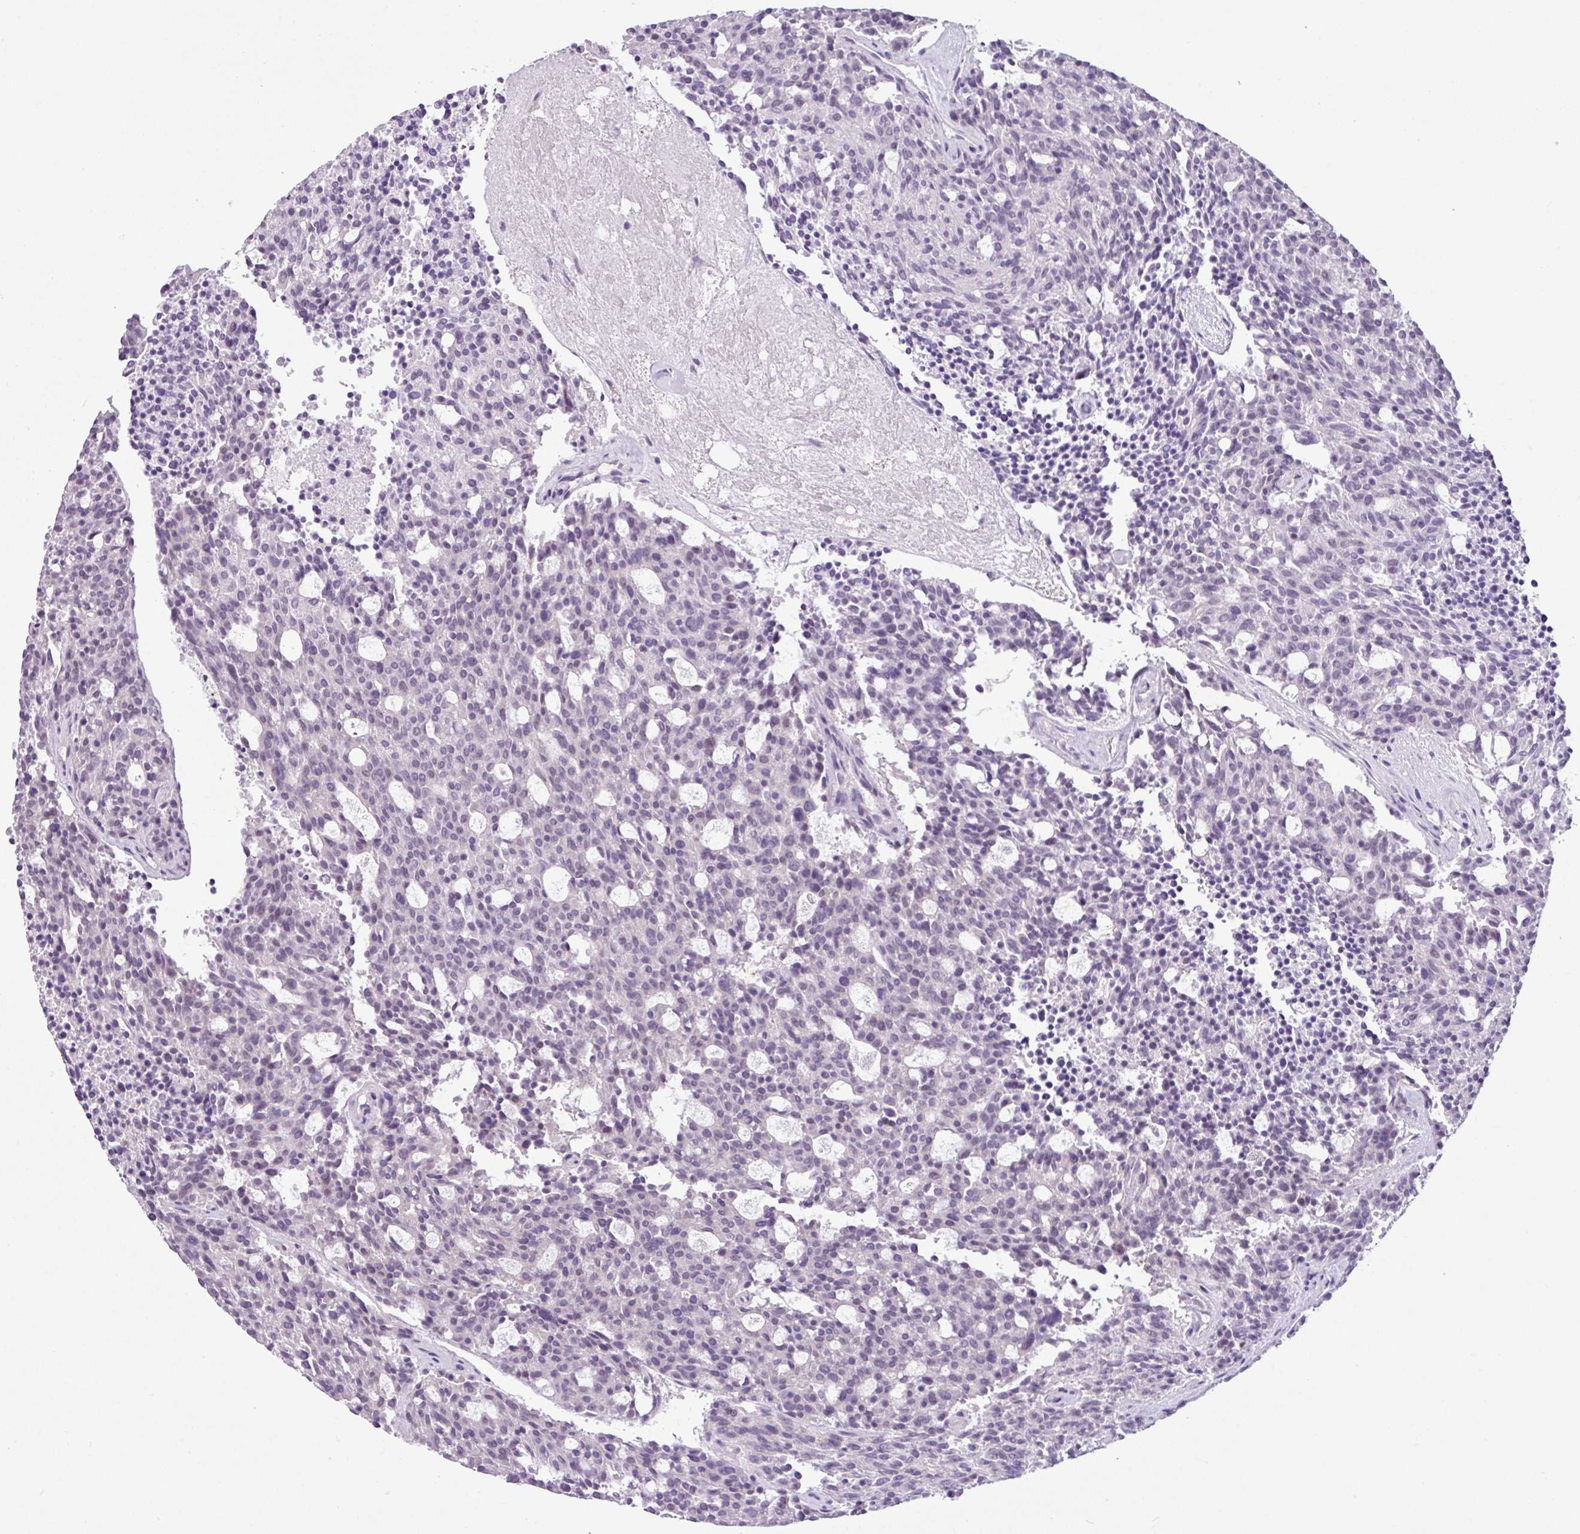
{"staining": {"intensity": "negative", "quantity": "none", "location": "none"}, "tissue": "carcinoid", "cell_type": "Tumor cells", "image_type": "cancer", "snomed": [{"axis": "morphology", "description": "Carcinoid, malignant, NOS"}, {"axis": "topography", "description": "Pancreas"}], "caption": "Tumor cells show no significant protein staining in carcinoid.", "gene": "TOR1AIP2", "patient": {"sex": "female", "age": 54}}